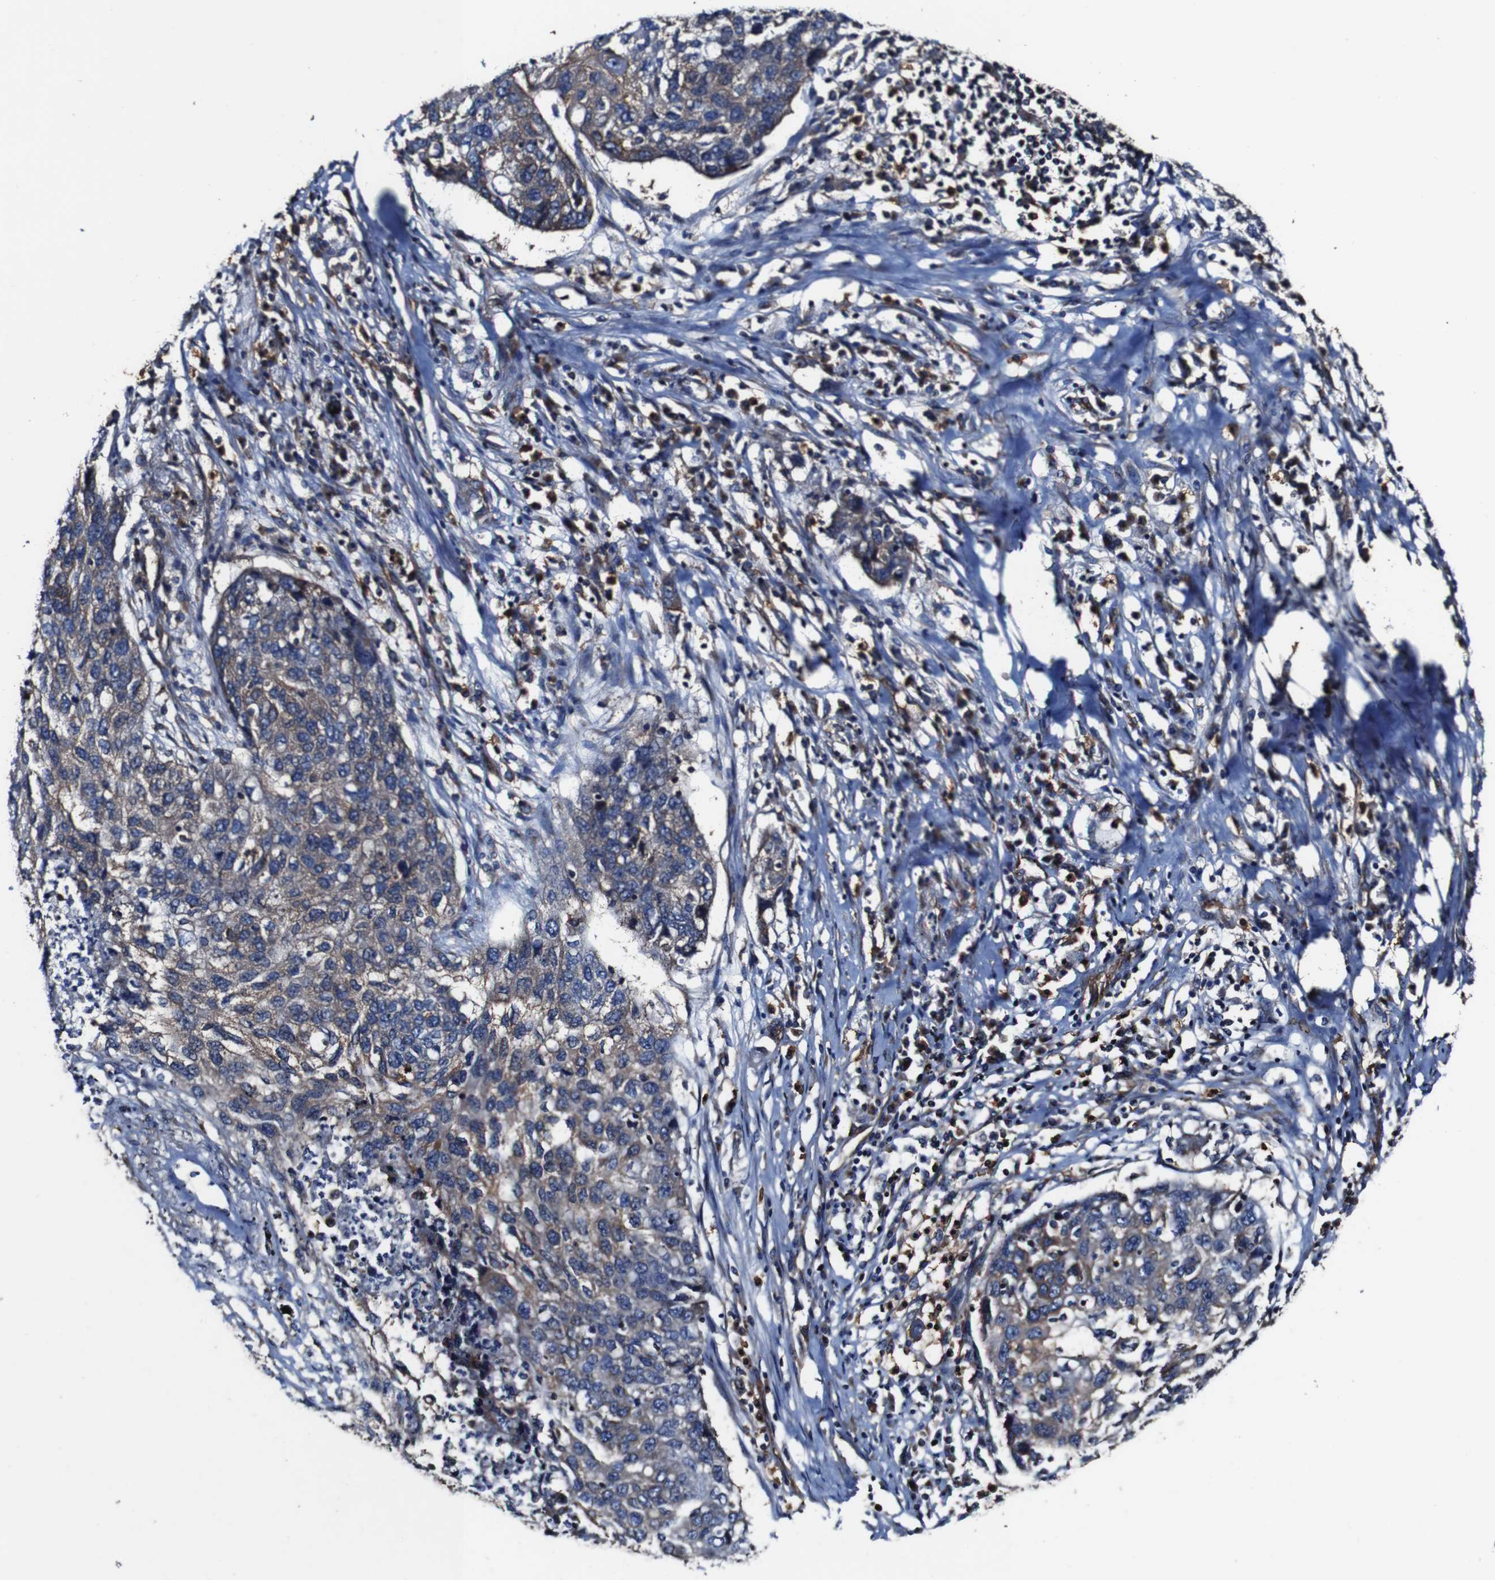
{"staining": {"intensity": "moderate", "quantity": "25%-75%", "location": "cytoplasmic/membranous"}, "tissue": "lung cancer", "cell_type": "Tumor cells", "image_type": "cancer", "snomed": [{"axis": "morphology", "description": "Squamous cell carcinoma, NOS"}, {"axis": "topography", "description": "Lung"}], "caption": "A histopathology image of lung cancer (squamous cell carcinoma) stained for a protein shows moderate cytoplasmic/membranous brown staining in tumor cells. The protein is shown in brown color, while the nuclei are stained blue.", "gene": "CSF1R", "patient": {"sex": "female", "age": 63}}